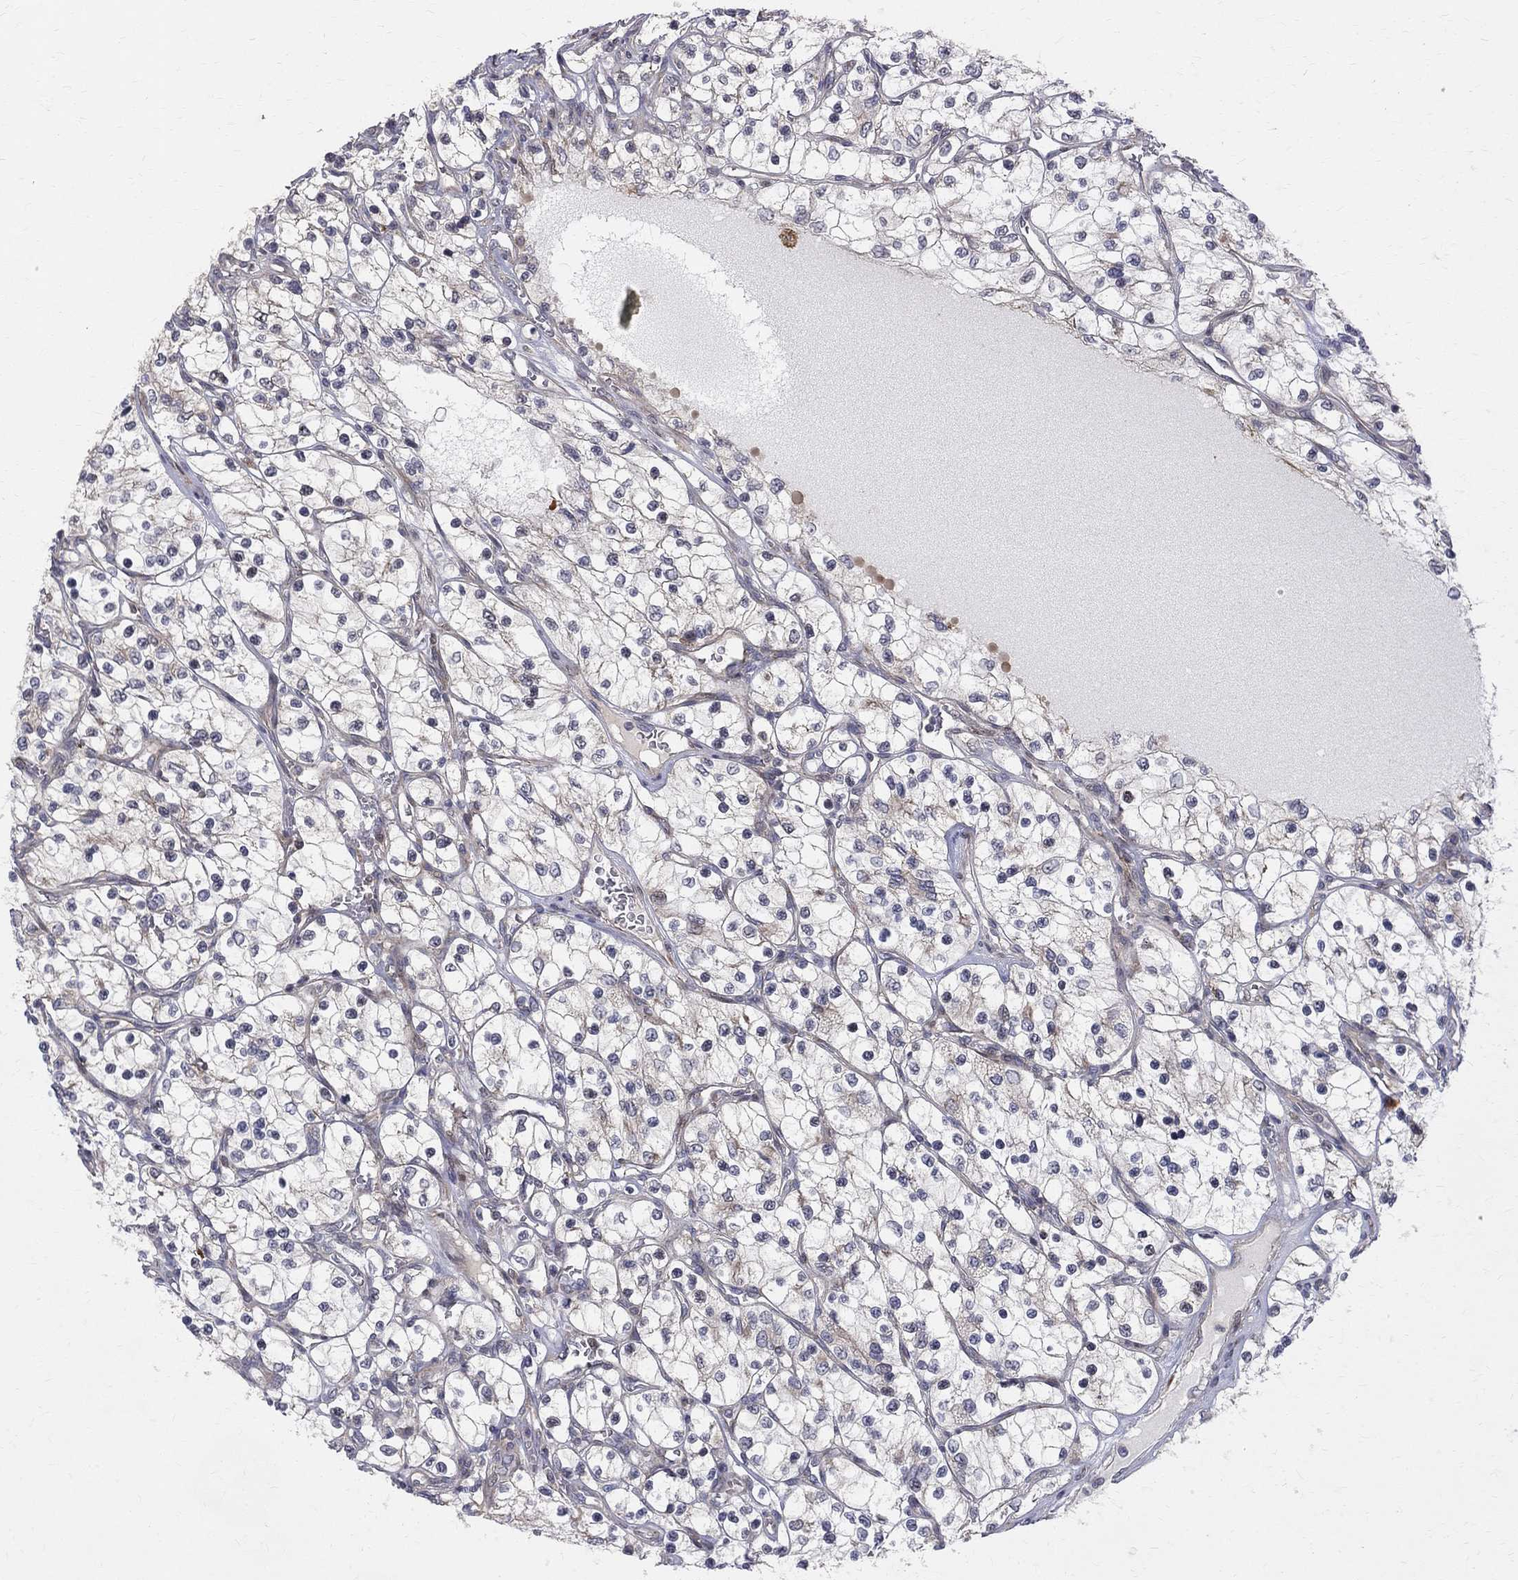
{"staining": {"intensity": "negative", "quantity": "none", "location": "none"}, "tissue": "renal cancer", "cell_type": "Tumor cells", "image_type": "cancer", "snomed": [{"axis": "morphology", "description": "Adenocarcinoma, NOS"}, {"axis": "topography", "description": "Kidney"}], "caption": "Immunohistochemistry (IHC) of renal adenocarcinoma reveals no positivity in tumor cells. (DAB IHC, high magnification).", "gene": "WDR19", "patient": {"sex": "female", "age": 69}}